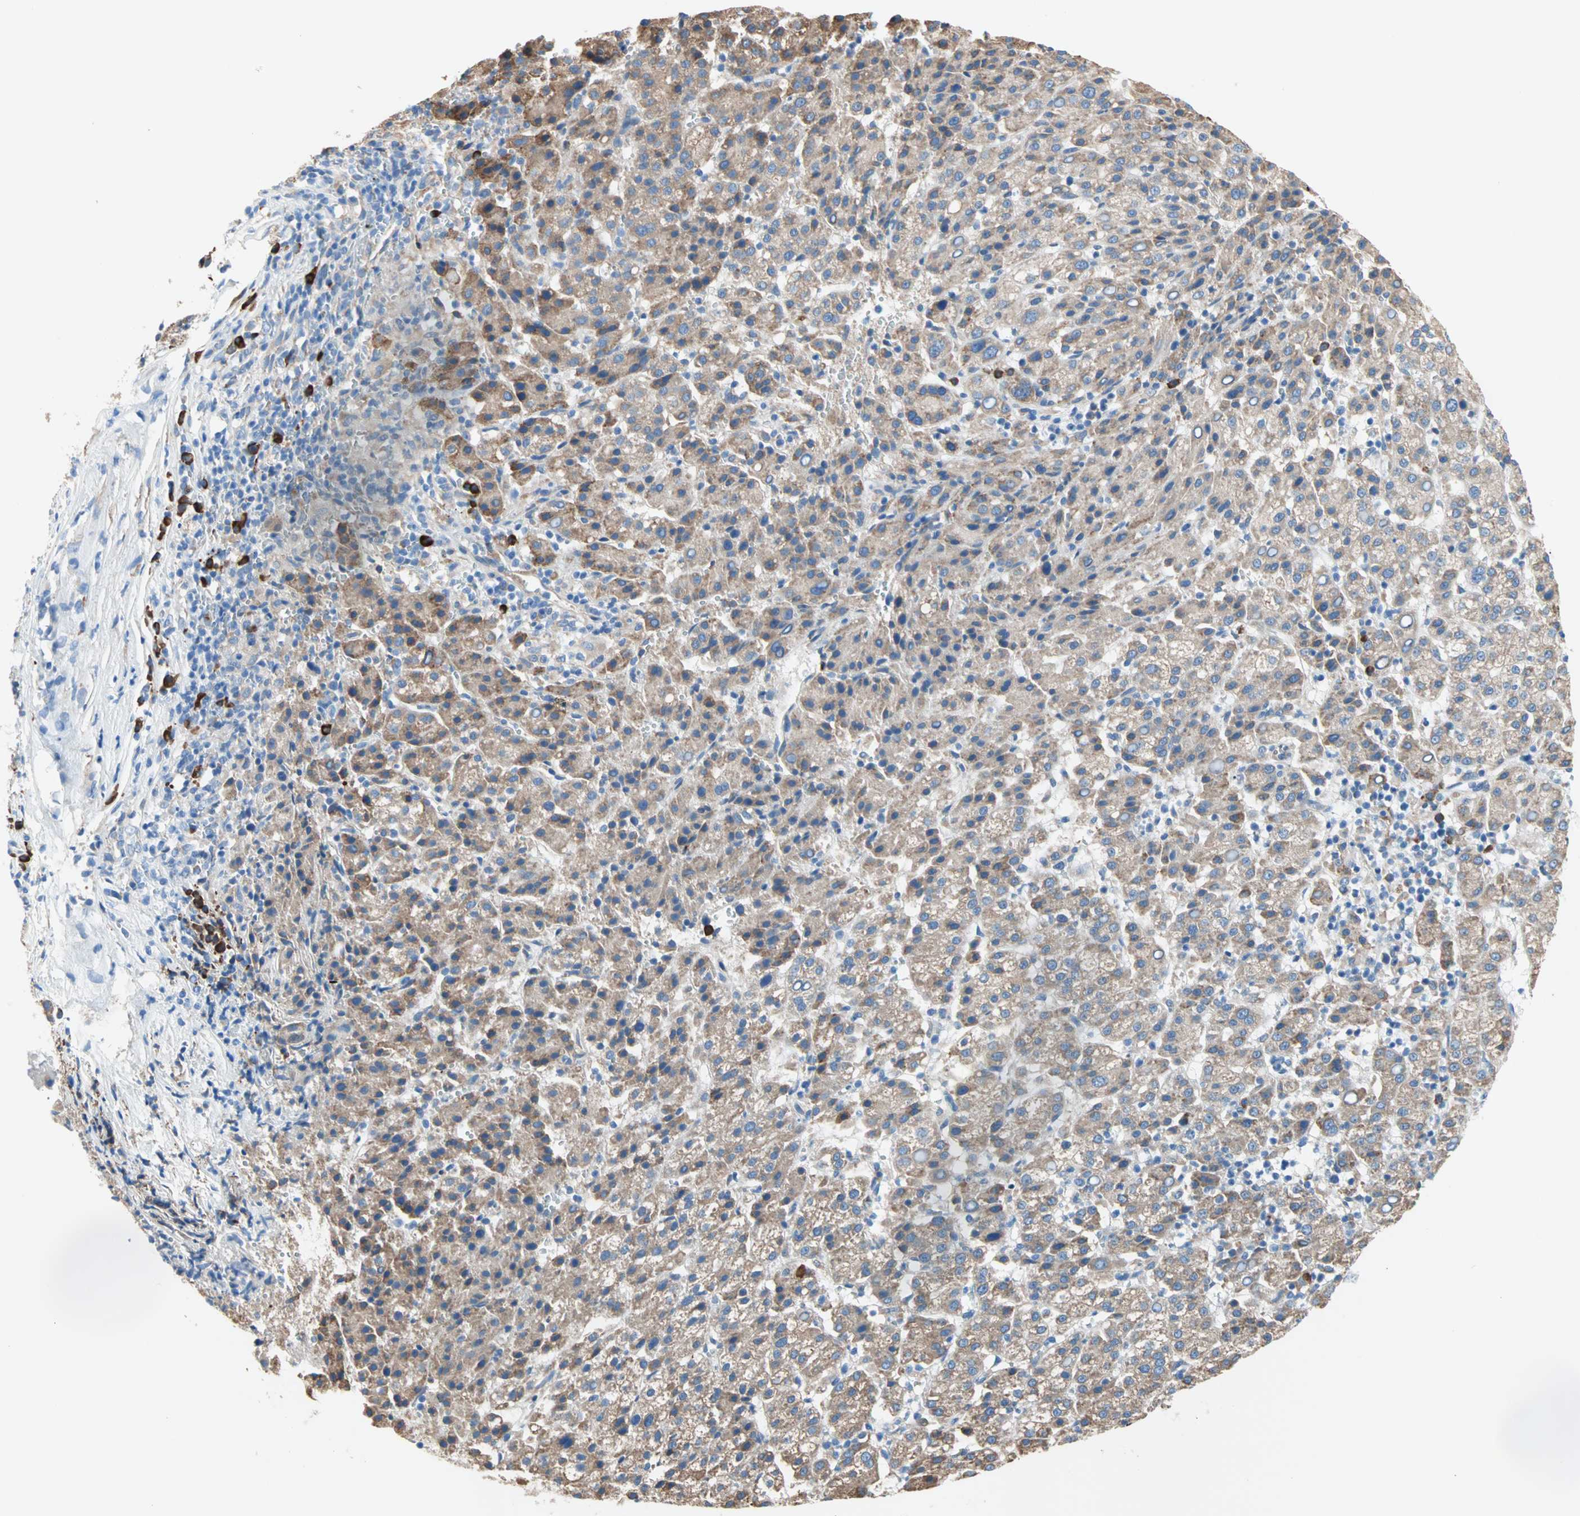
{"staining": {"intensity": "weak", "quantity": ">75%", "location": "cytoplasmic/membranous"}, "tissue": "liver cancer", "cell_type": "Tumor cells", "image_type": "cancer", "snomed": [{"axis": "morphology", "description": "Carcinoma, Hepatocellular, NOS"}, {"axis": "topography", "description": "Liver"}], "caption": "Hepatocellular carcinoma (liver) tissue shows weak cytoplasmic/membranous staining in about >75% of tumor cells, visualized by immunohistochemistry.", "gene": "PLCXD1", "patient": {"sex": "female", "age": 58}}